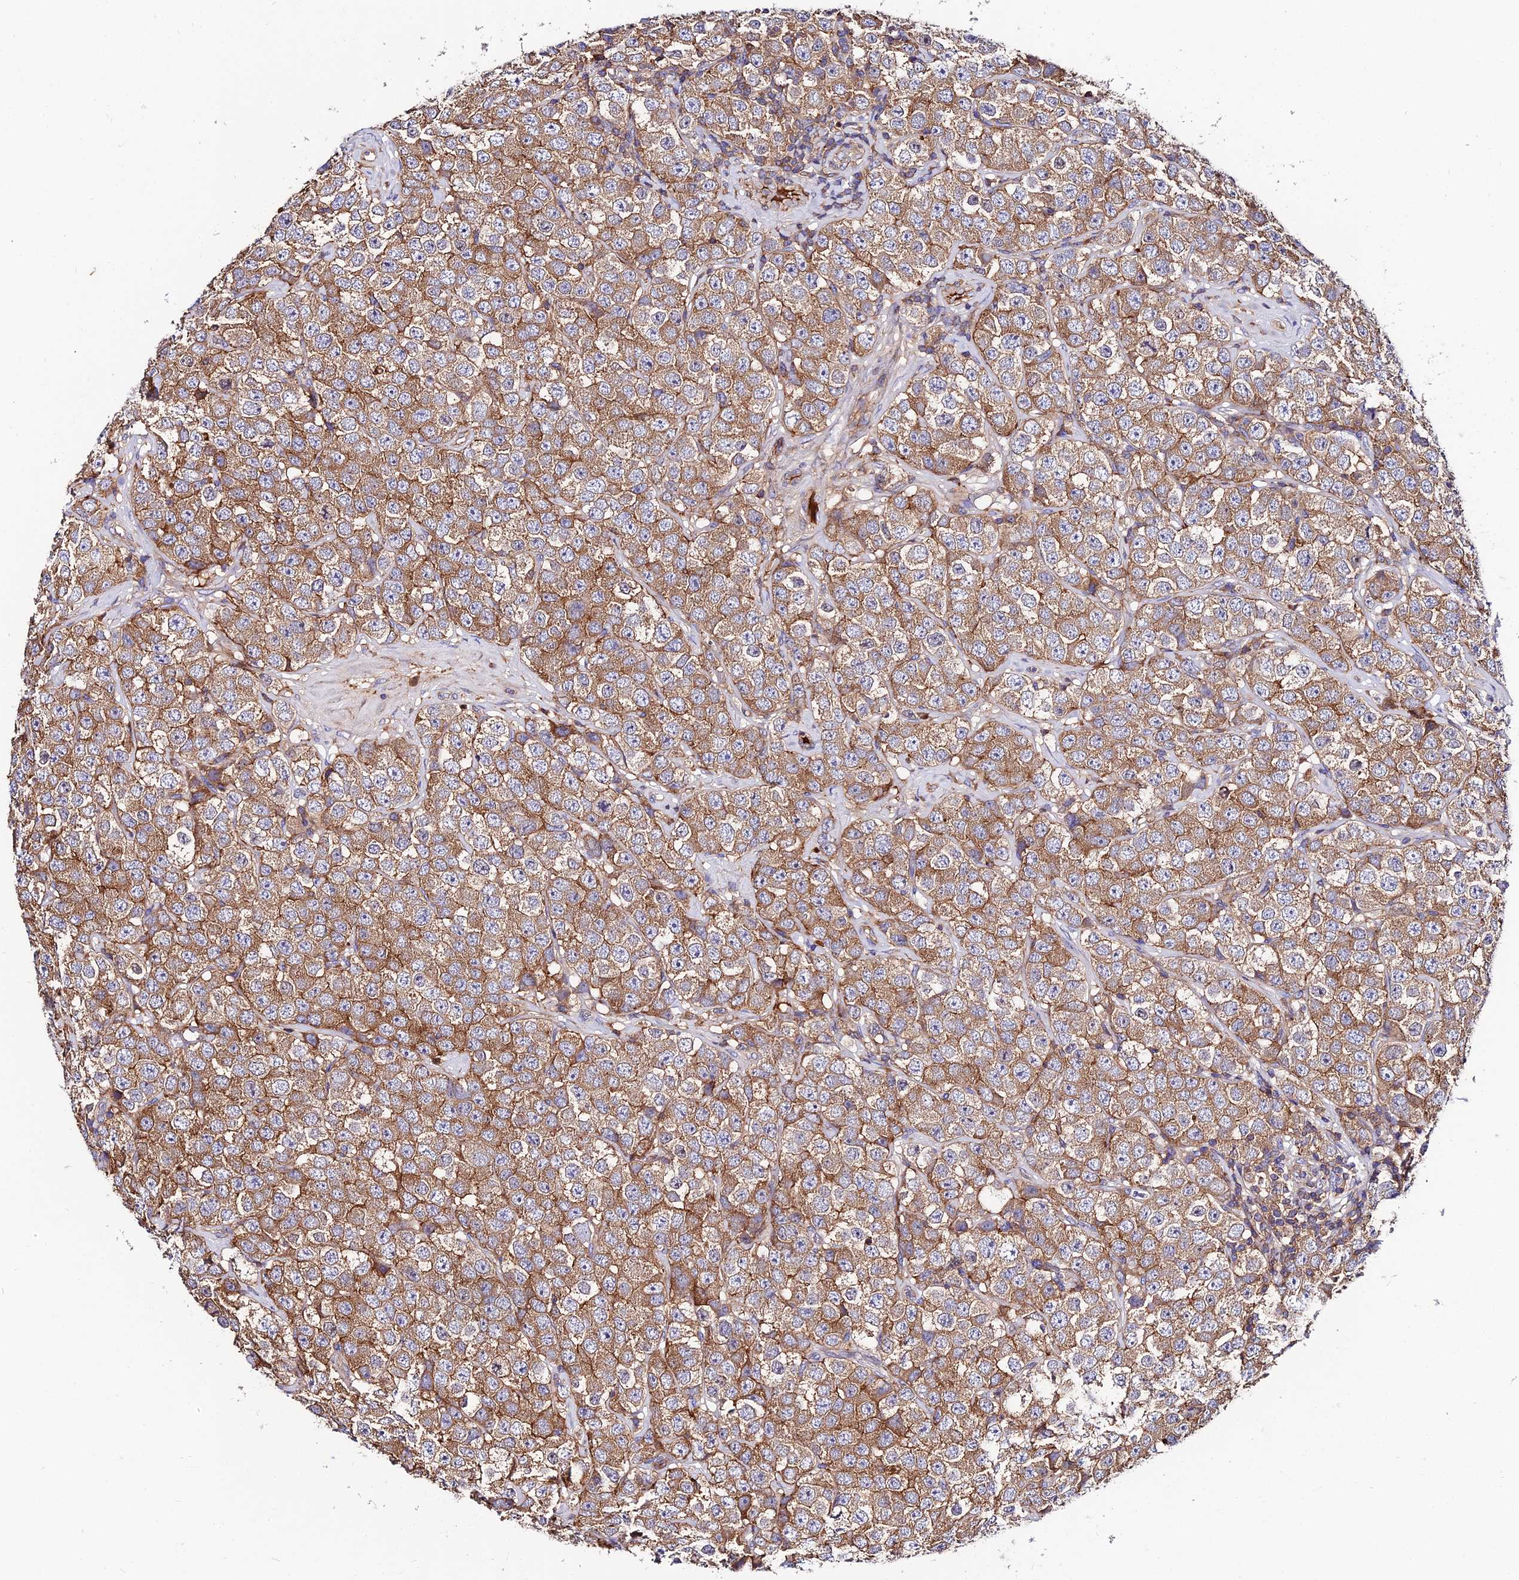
{"staining": {"intensity": "moderate", "quantity": ">75%", "location": "cytoplasmic/membranous"}, "tissue": "testis cancer", "cell_type": "Tumor cells", "image_type": "cancer", "snomed": [{"axis": "morphology", "description": "Seminoma, NOS"}, {"axis": "topography", "description": "Testis"}], "caption": "Testis cancer tissue demonstrates moderate cytoplasmic/membranous staining in approximately >75% of tumor cells (IHC, brightfield microscopy, high magnification).", "gene": "PYM1", "patient": {"sex": "male", "age": 28}}